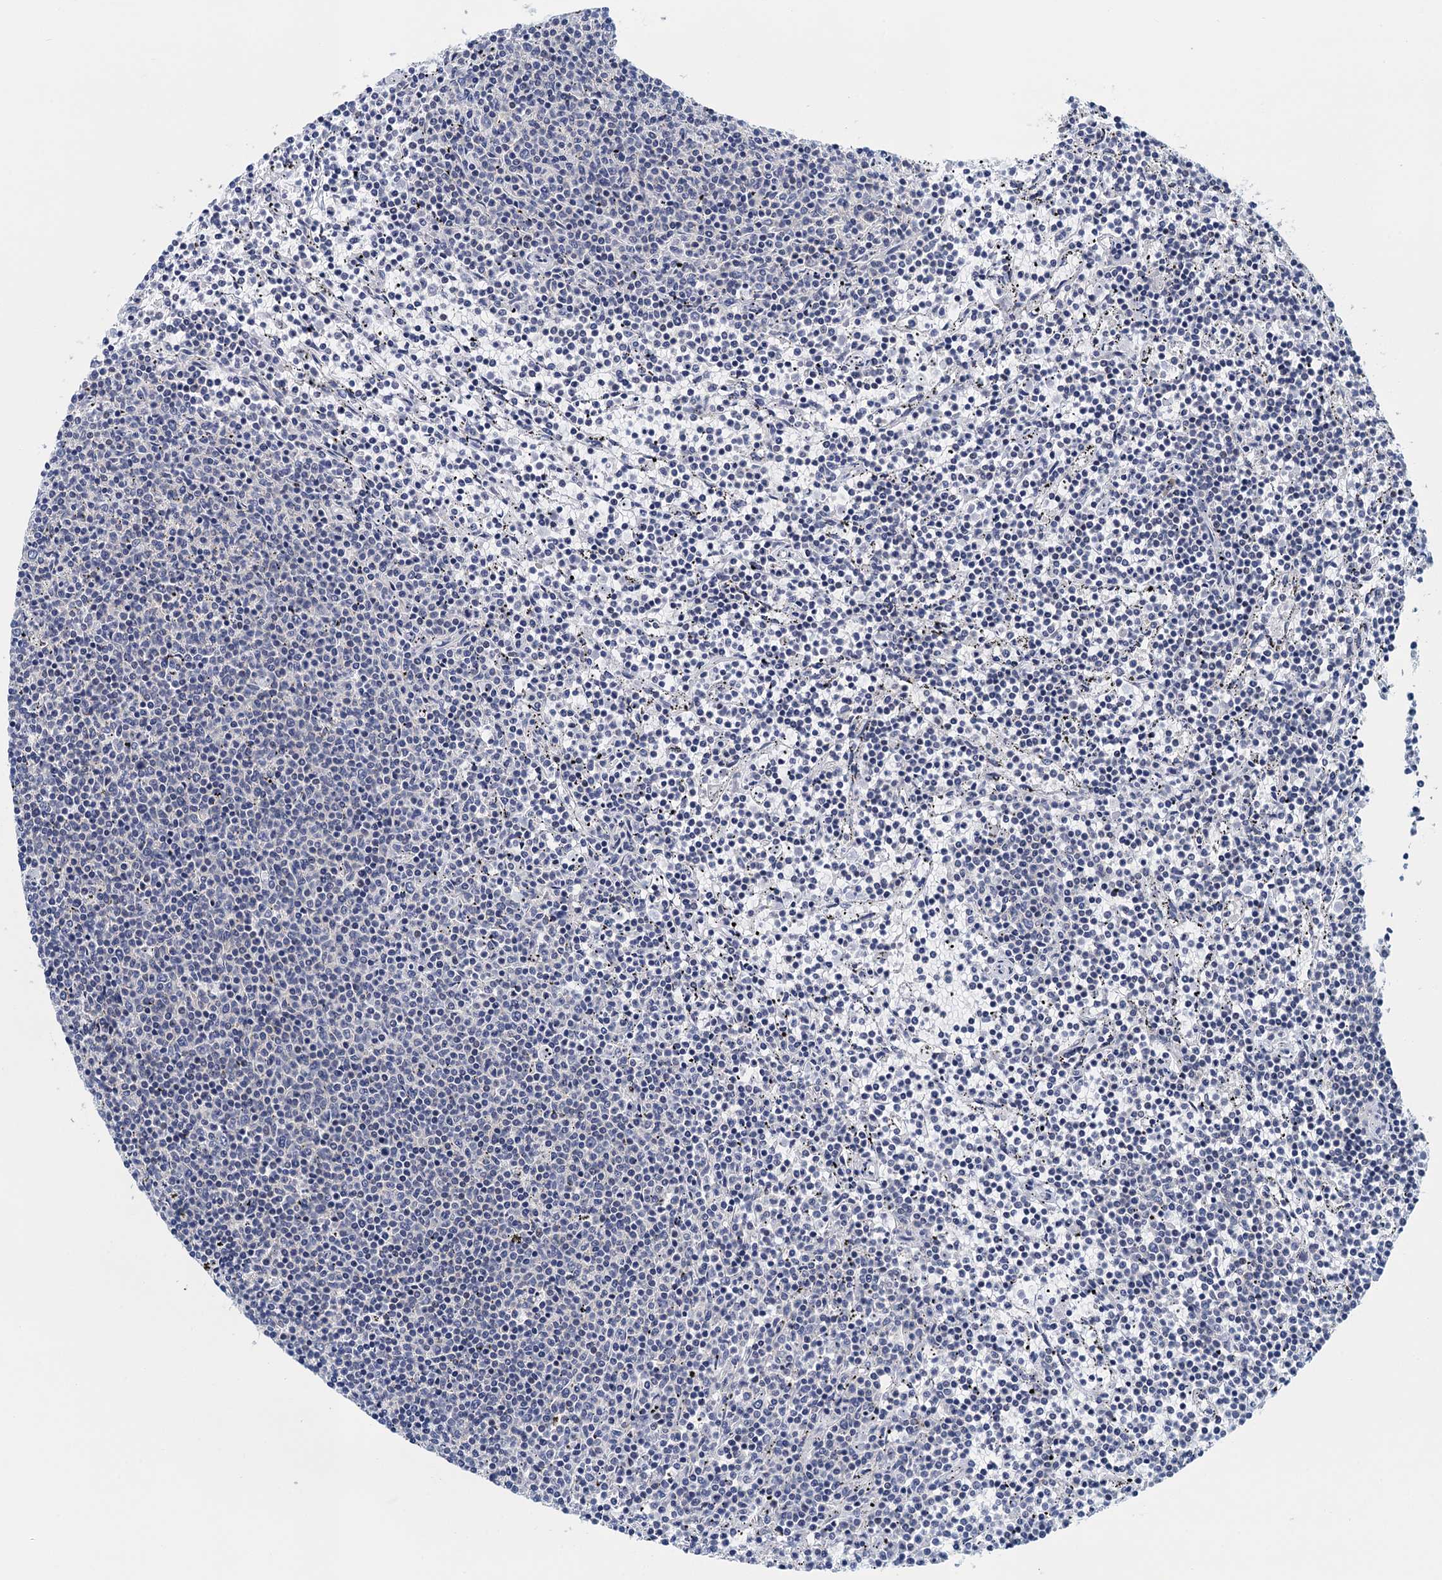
{"staining": {"intensity": "negative", "quantity": "none", "location": "none"}, "tissue": "lymphoma", "cell_type": "Tumor cells", "image_type": "cancer", "snomed": [{"axis": "morphology", "description": "Malignant lymphoma, non-Hodgkin's type, Low grade"}, {"axis": "topography", "description": "Spleen"}], "caption": "Immunohistochemistry image of human lymphoma stained for a protein (brown), which displays no positivity in tumor cells.", "gene": "EPS8L1", "patient": {"sex": "female", "age": 50}}